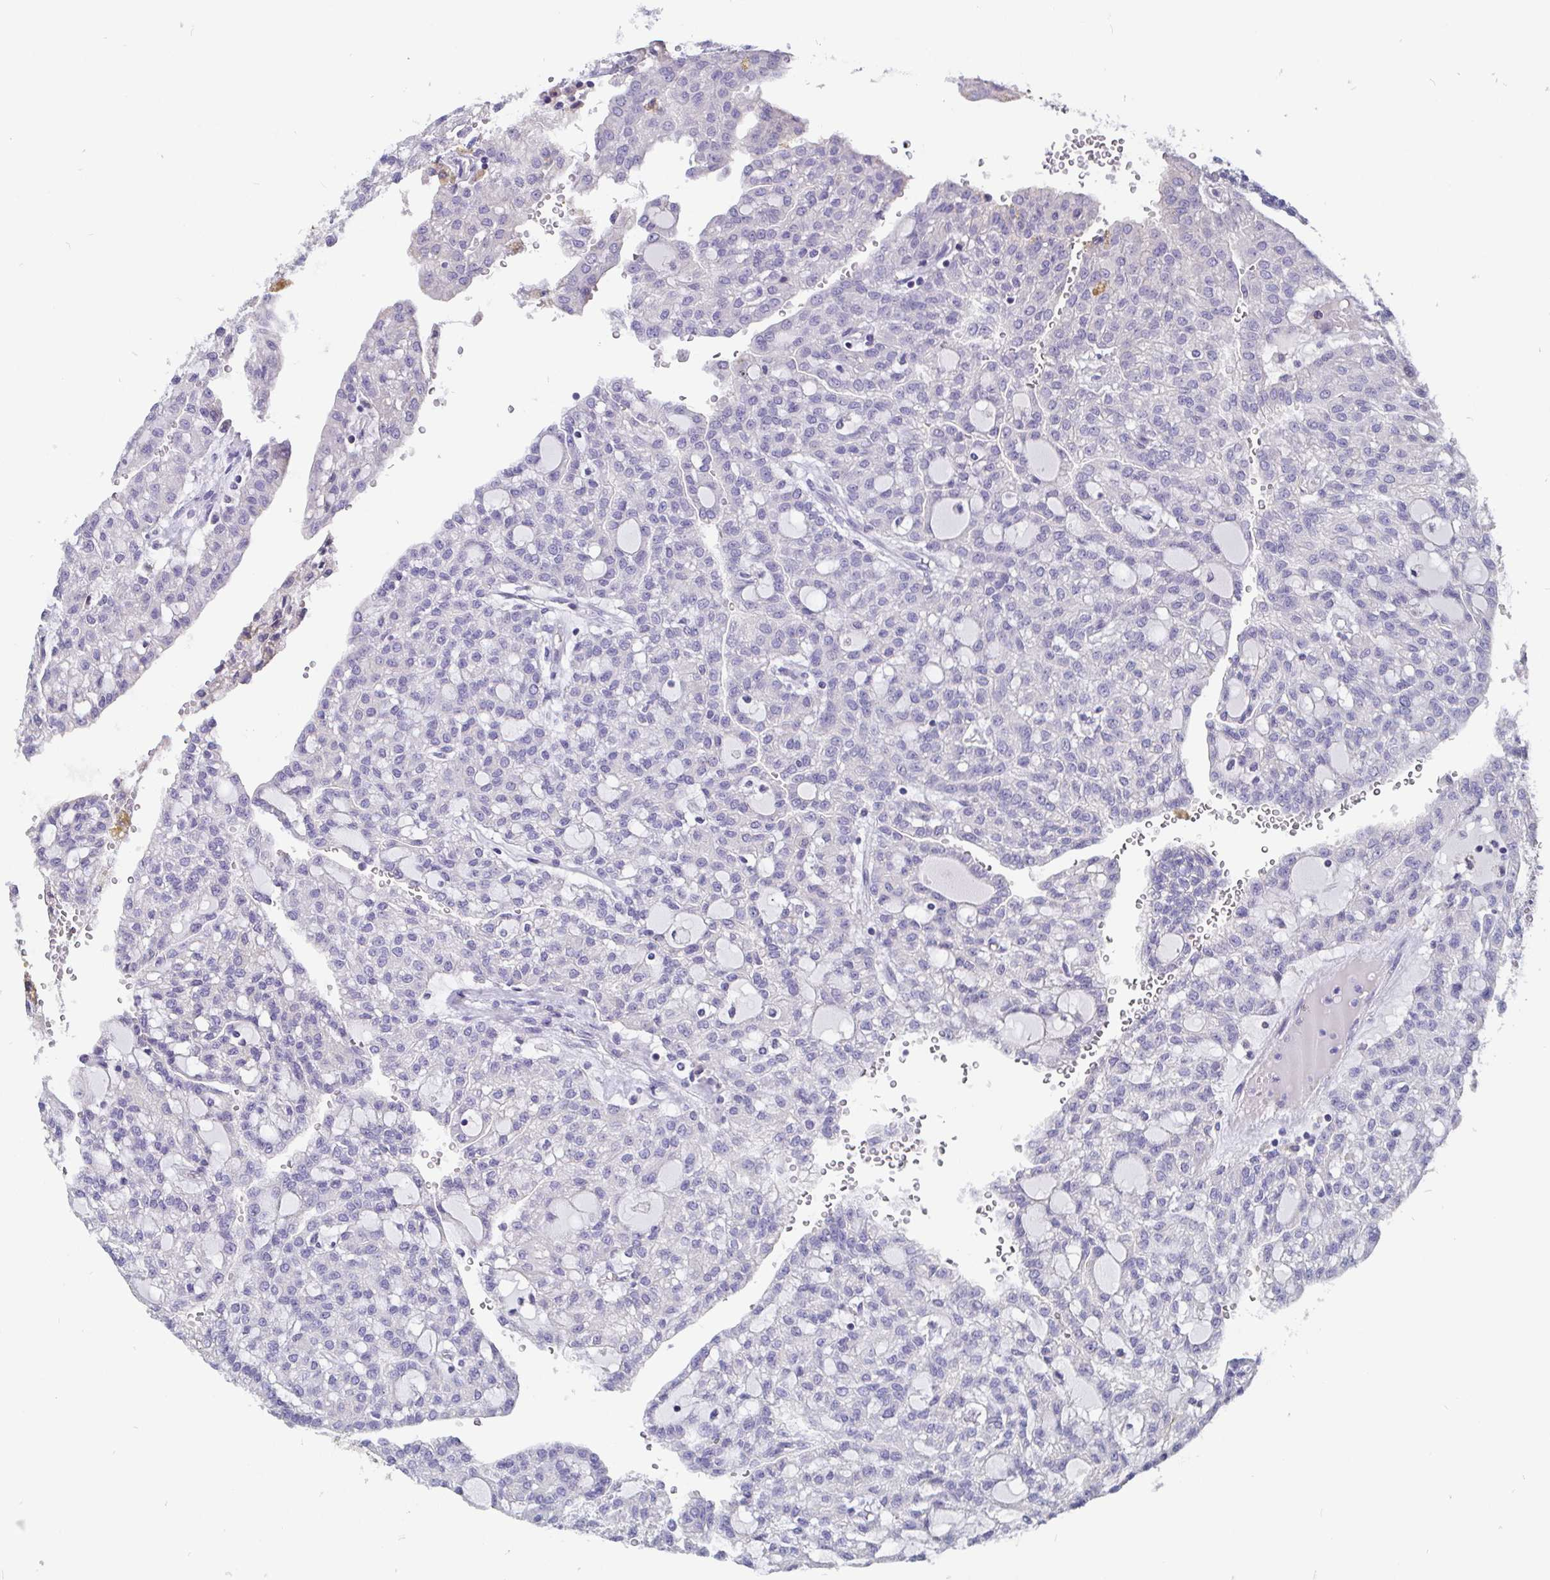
{"staining": {"intensity": "negative", "quantity": "none", "location": "none"}, "tissue": "renal cancer", "cell_type": "Tumor cells", "image_type": "cancer", "snomed": [{"axis": "morphology", "description": "Adenocarcinoma, NOS"}, {"axis": "topography", "description": "Kidney"}], "caption": "Immunohistochemistry (IHC) of human adenocarcinoma (renal) shows no expression in tumor cells.", "gene": "ADAMTS6", "patient": {"sex": "male", "age": 63}}